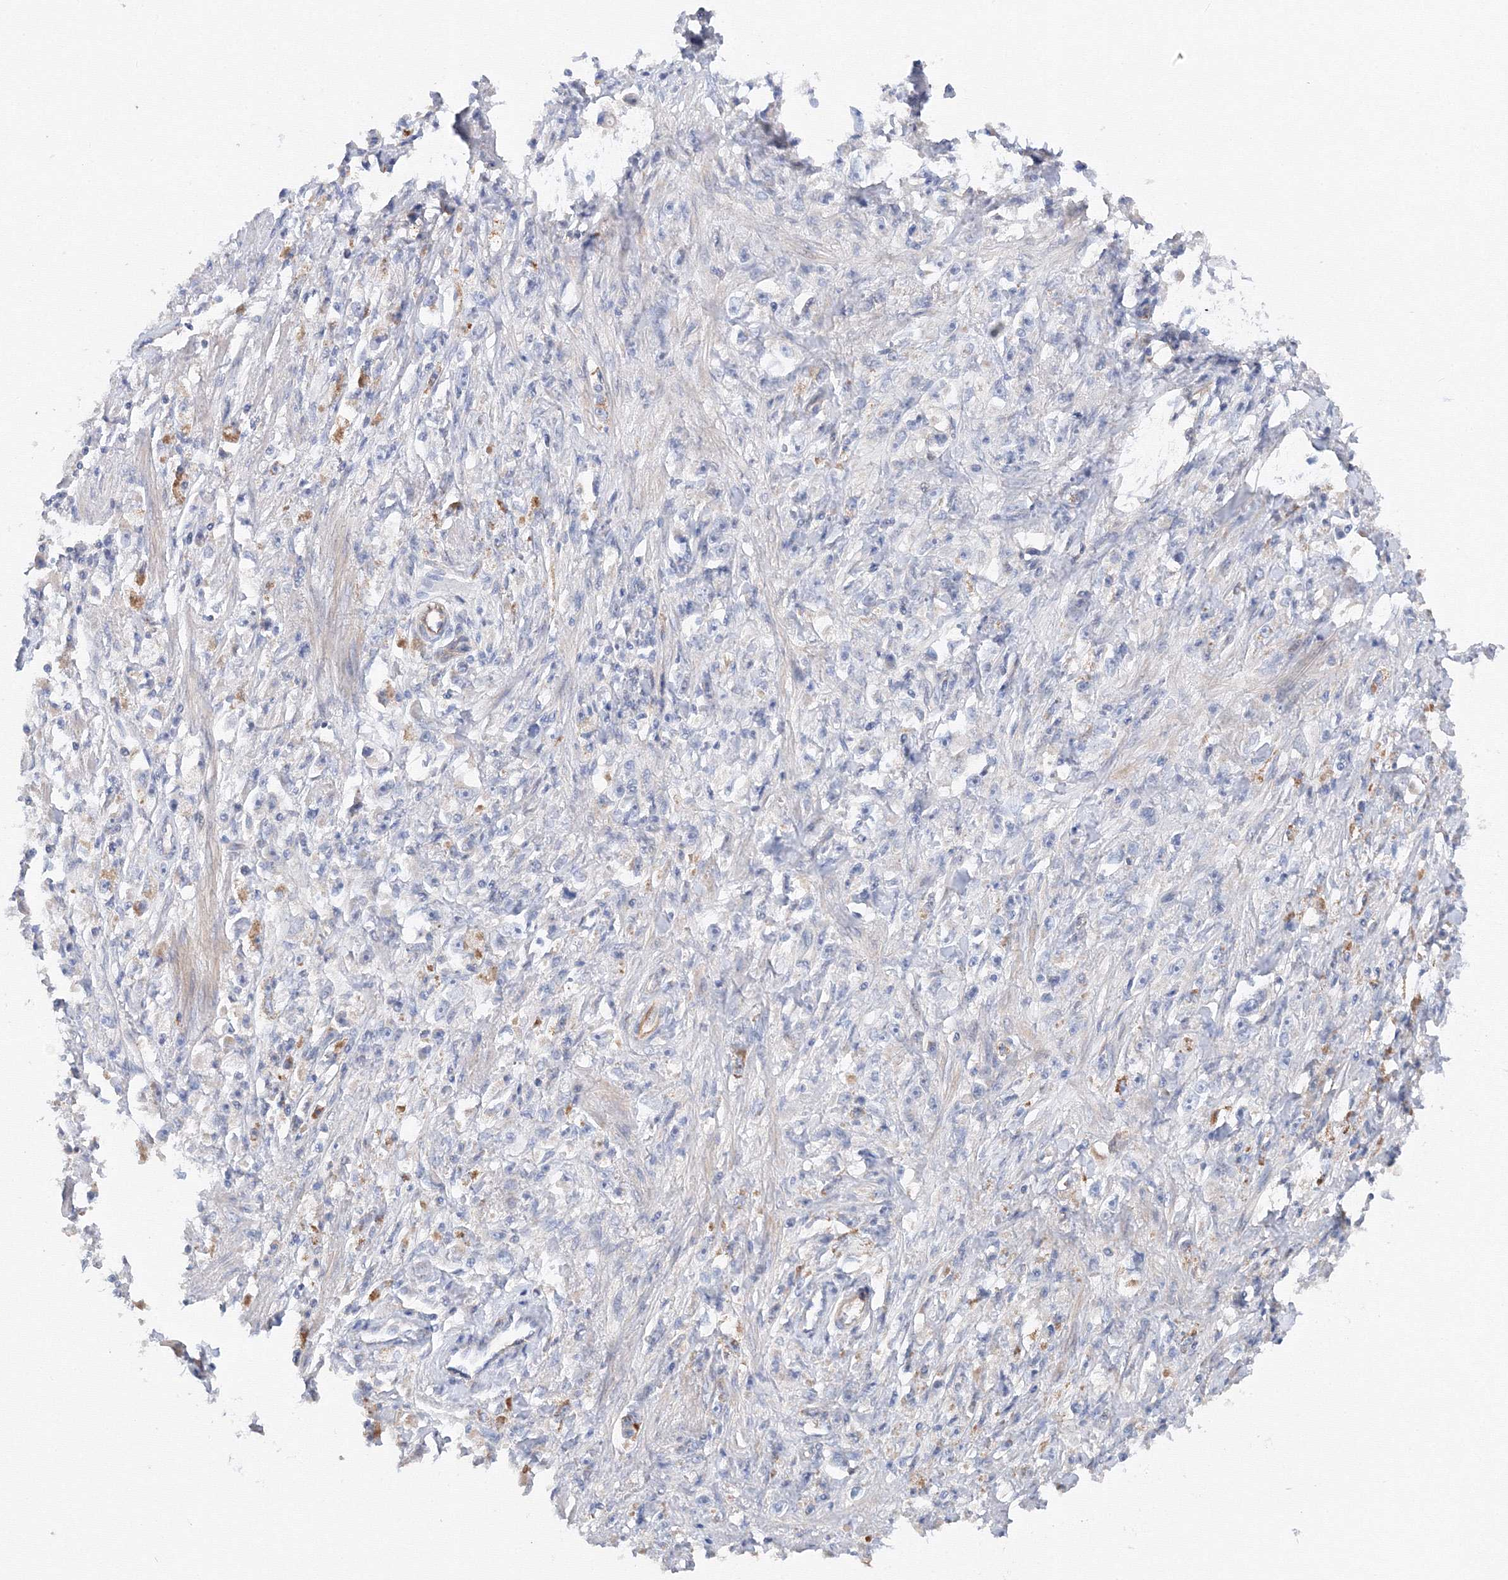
{"staining": {"intensity": "negative", "quantity": "none", "location": "none"}, "tissue": "stomach cancer", "cell_type": "Tumor cells", "image_type": "cancer", "snomed": [{"axis": "morphology", "description": "Adenocarcinoma, NOS"}, {"axis": "topography", "description": "Stomach"}], "caption": "Immunohistochemistry photomicrograph of human stomach adenocarcinoma stained for a protein (brown), which demonstrates no expression in tumor cells.", "gene": "DIS3L2", "patient": {"sex": "female", "age": 59}}